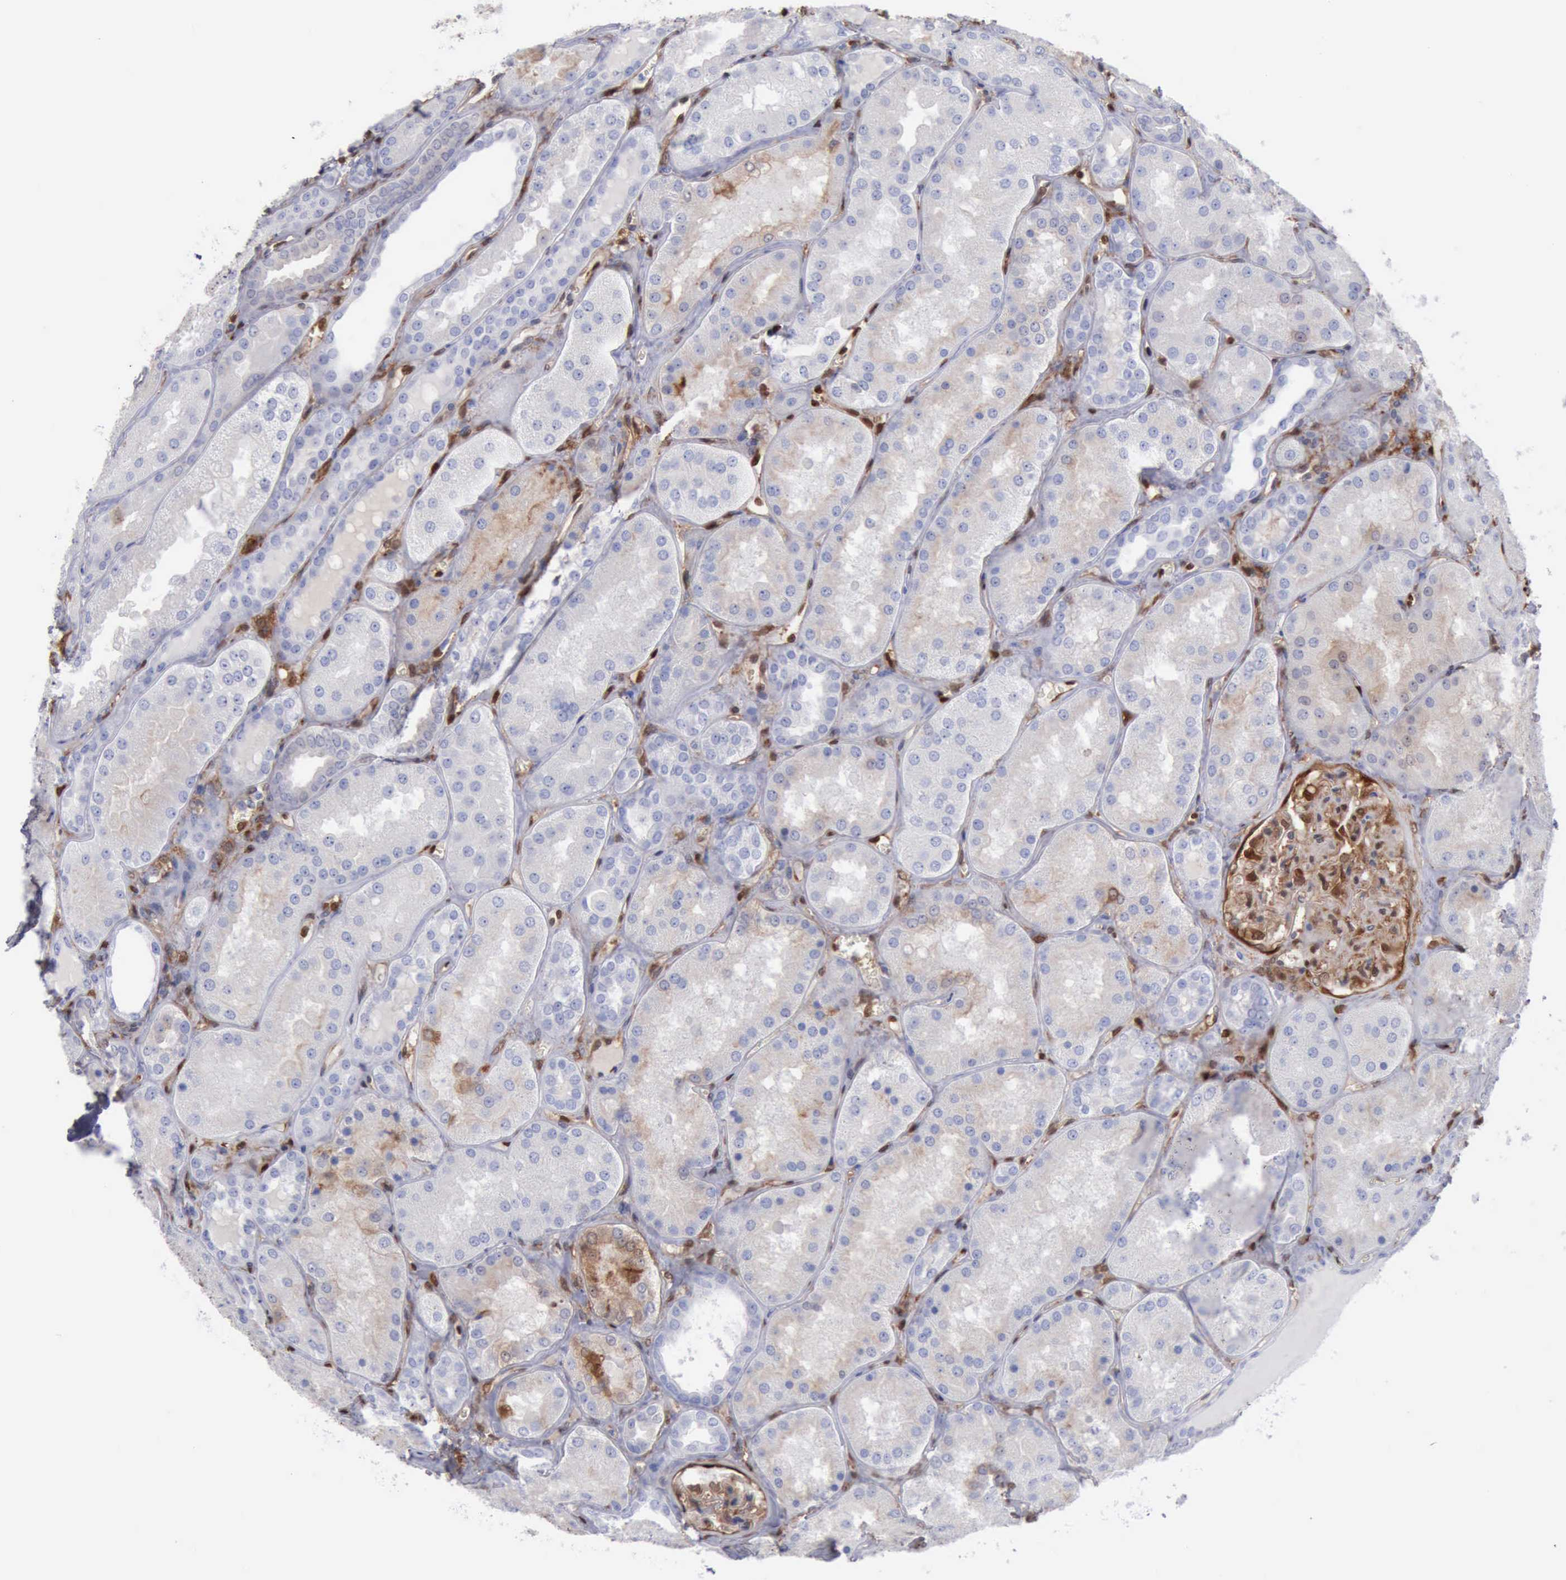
{"staining": {"intensity": "moderate", "quantity": "25%-75%", "location": "cytoplasmic/membranous,nuclear"}, "tissue": "kidney", "cell_type": "Cells in glomeruli", "image_type": "normal", "snomed": [{"axis": "morphology", "description": "Normal tissue, NOS"}, {"axis": "topography", "description": "Kidney"}], "caption": "Unremarkable kidney shows moderate cytoplasmic/membranous,nuclear expression in about 25%-75% of cells in glomeruli.", "gene": "FHL1", "patient": {"sex": "female", "age": 56}}